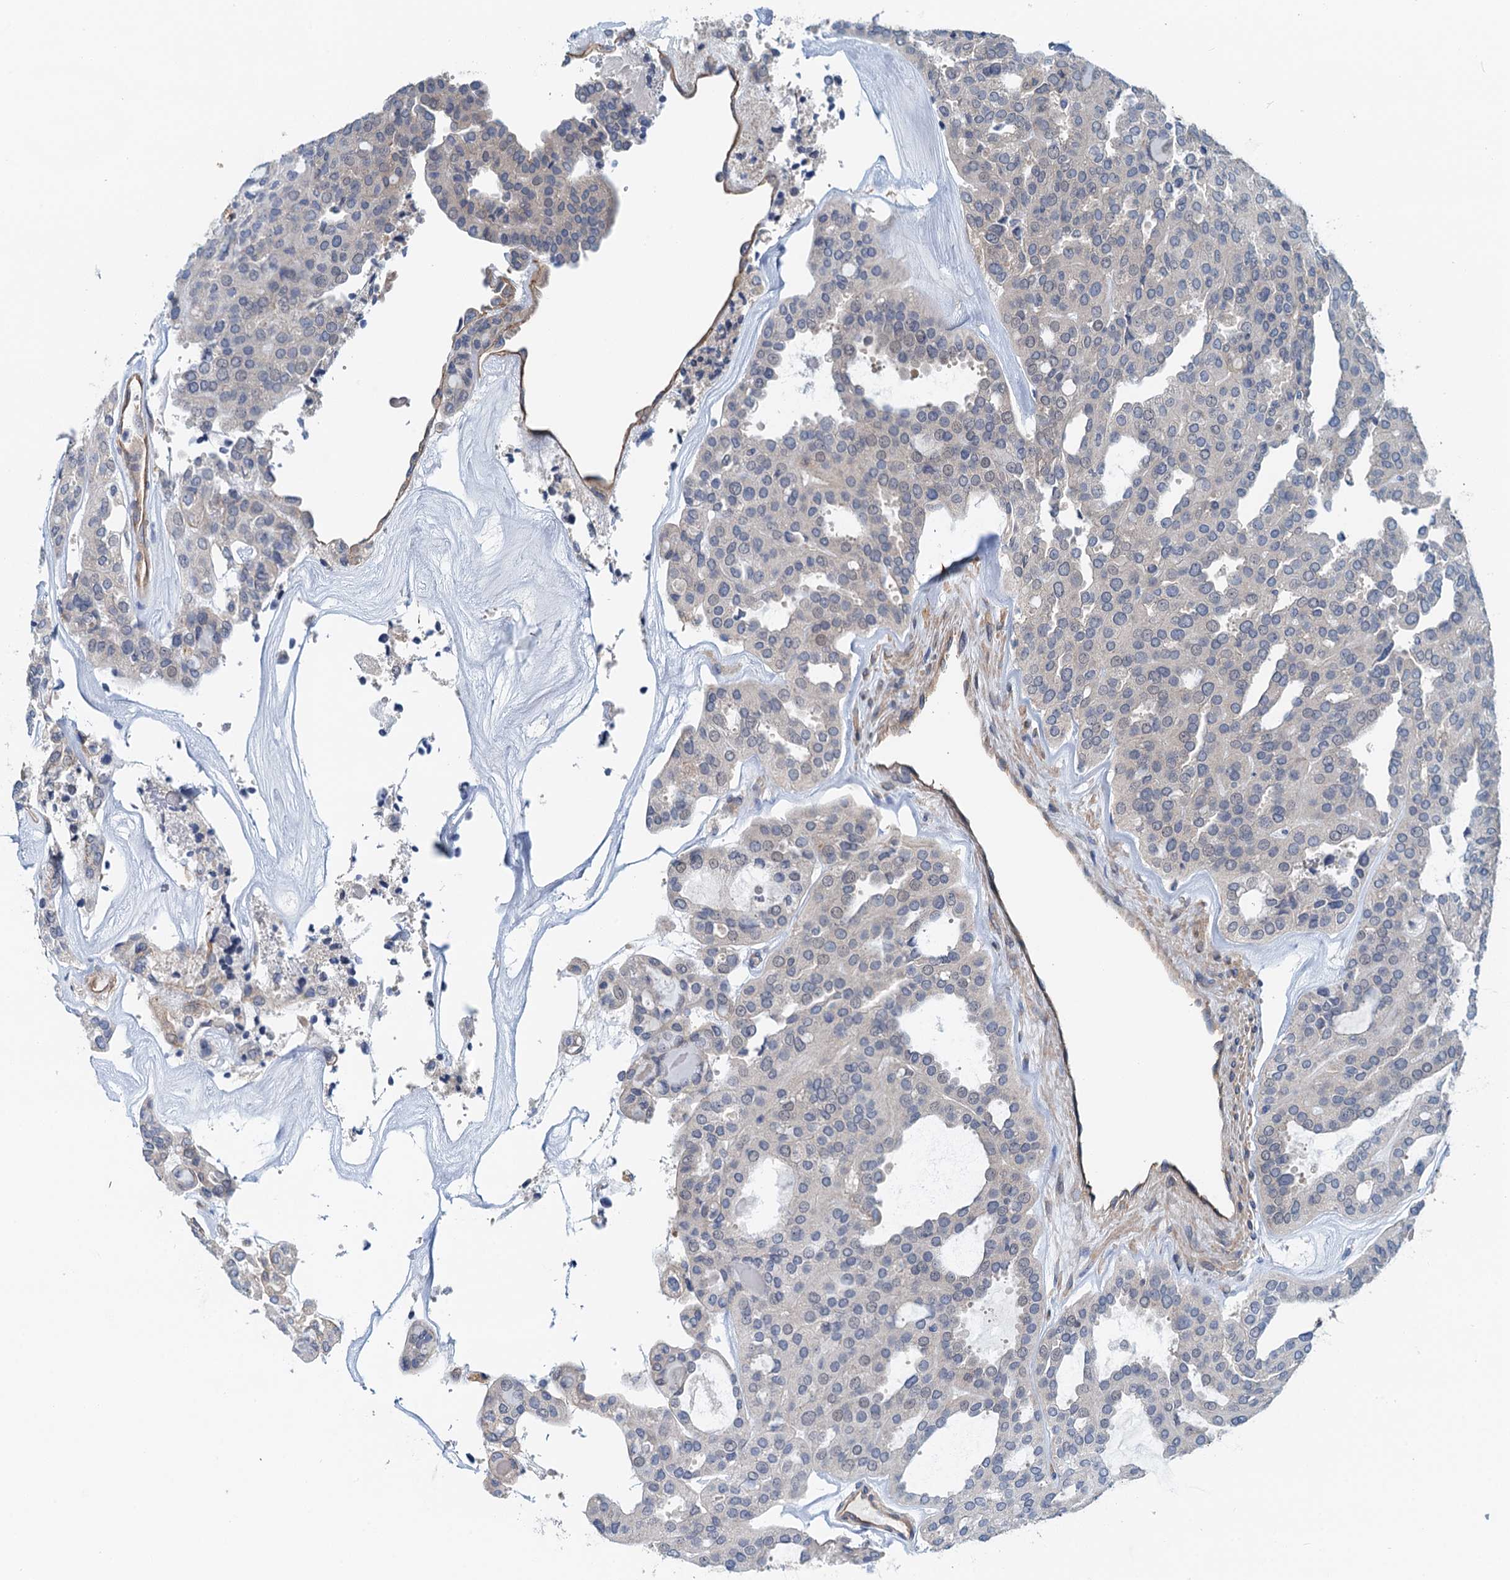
{"staining": {"intensity": "negative", "quantity": "none", "location": "none"}, "tissue": "thyroid cancer", "cell_type": "Tumor cells", "image_type": "cancer", "snomed": [{"axis": "morphology", "description": "Follicular adenoma carcinoma, NOS"}, {"axis": "topography", "description": "Thyroid gland"}], "caption": "High power microscopy image of an immunohistochemistry (IHC) image of thyroid cancer (follicular adenoma carcinoma), revealing no significant expression in tumor cells. (Brightfield microscopy of DAB (3,3'-diaminobenzidine) immunohistochemistry (IHC) at high magnification).", "gene": "ROGDI", "patient": {"sex": "male", "age": 75}}